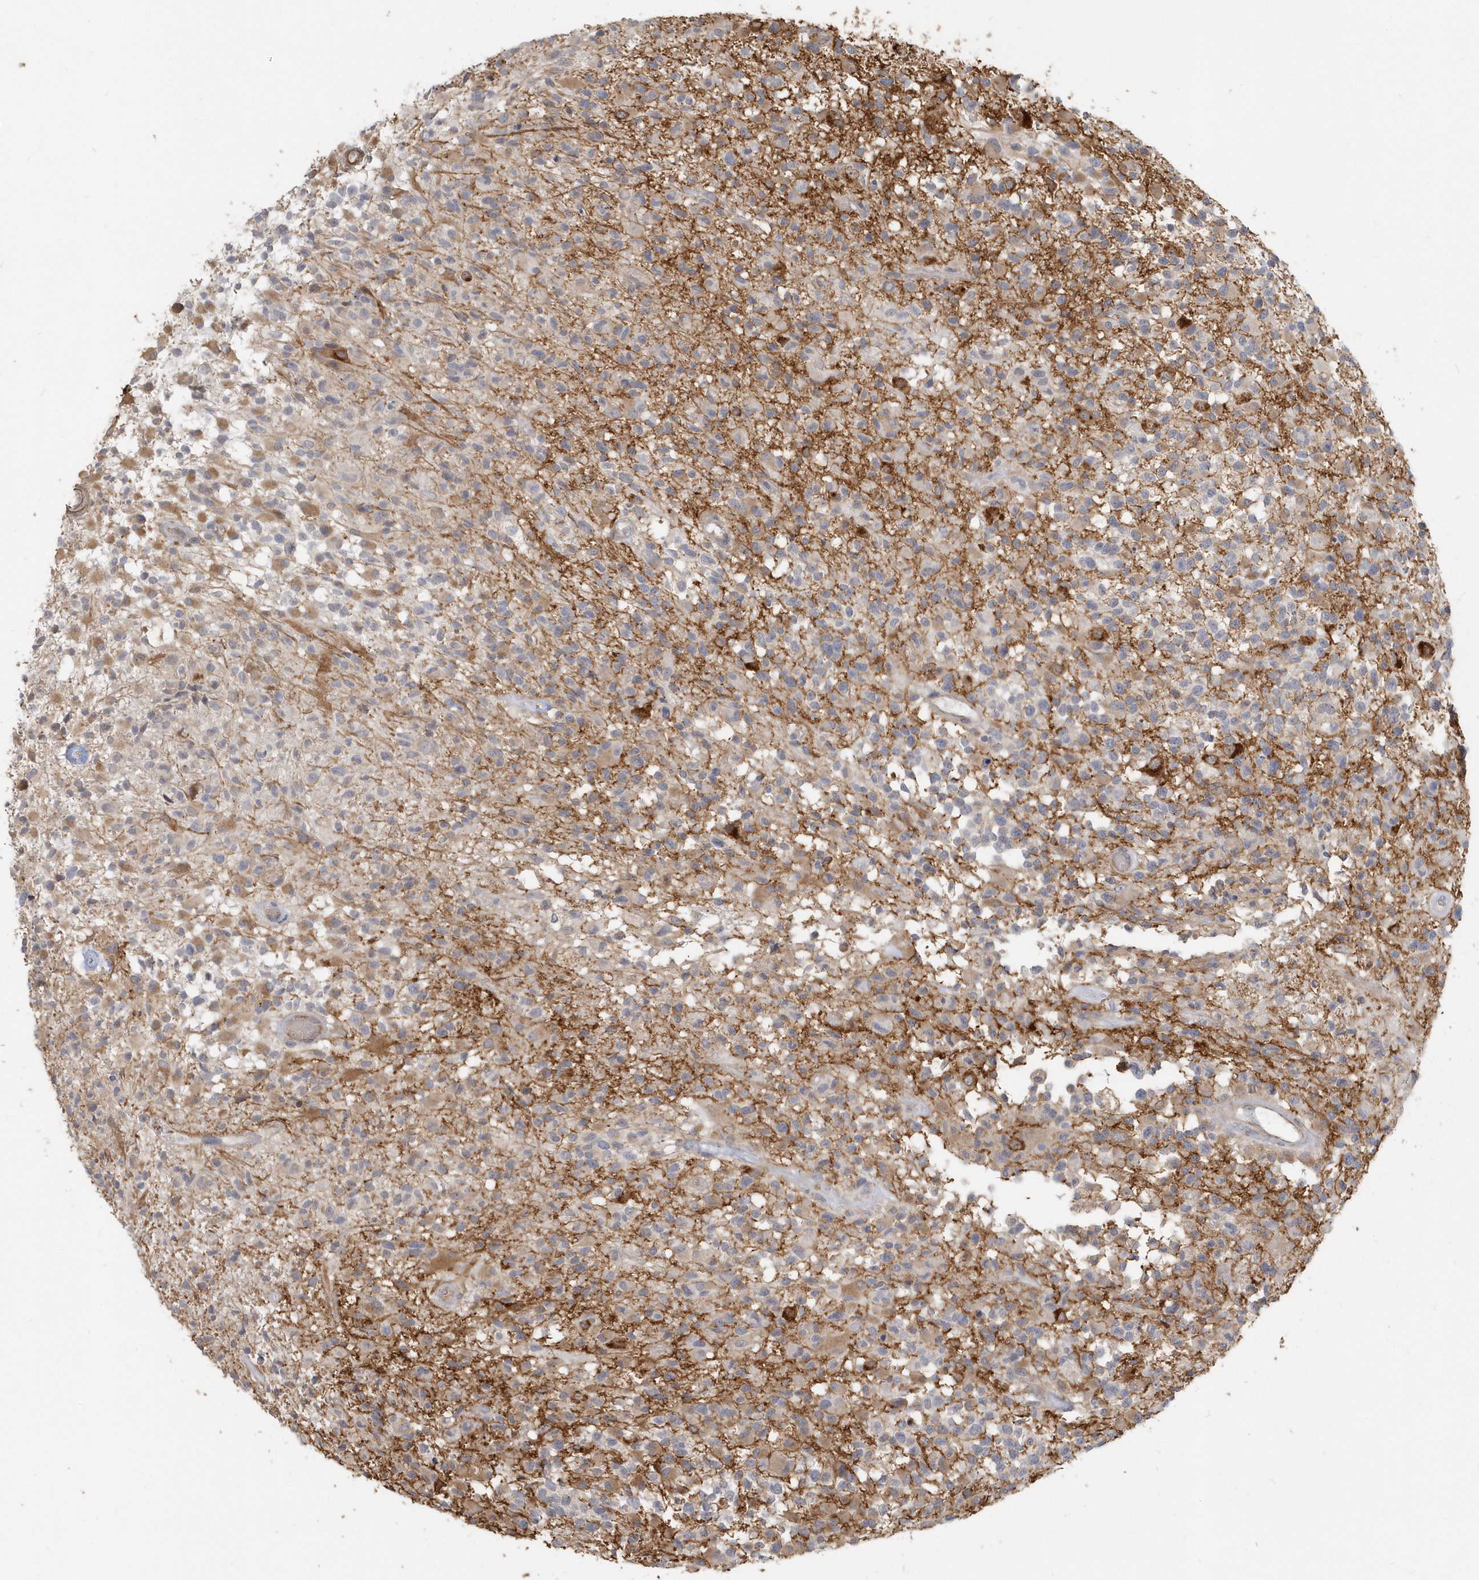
{"staining": {"intensity": "moderate", "quantity": "<25%", "location": "cytoplasmic/membranous"}, "tissue": "glioma", "cell_type": "Tumor cells", "image_type": "cancer", "snomed": [{"axis": "morphology", "description": "Glioma, malignant, High grade"}, {"axis": "morphology", "description": "Glioblastoma, NOS"}, {"axis": "topography", "description": "Brain"}], "caption": "The photomicrograph demonstrates a brown stain indicating the presence of a protein in the cytoplasmic/membranous of tumor cells in glioma.", "gene": "NAPB", "patient": {"sex": "male", "age": 60}}